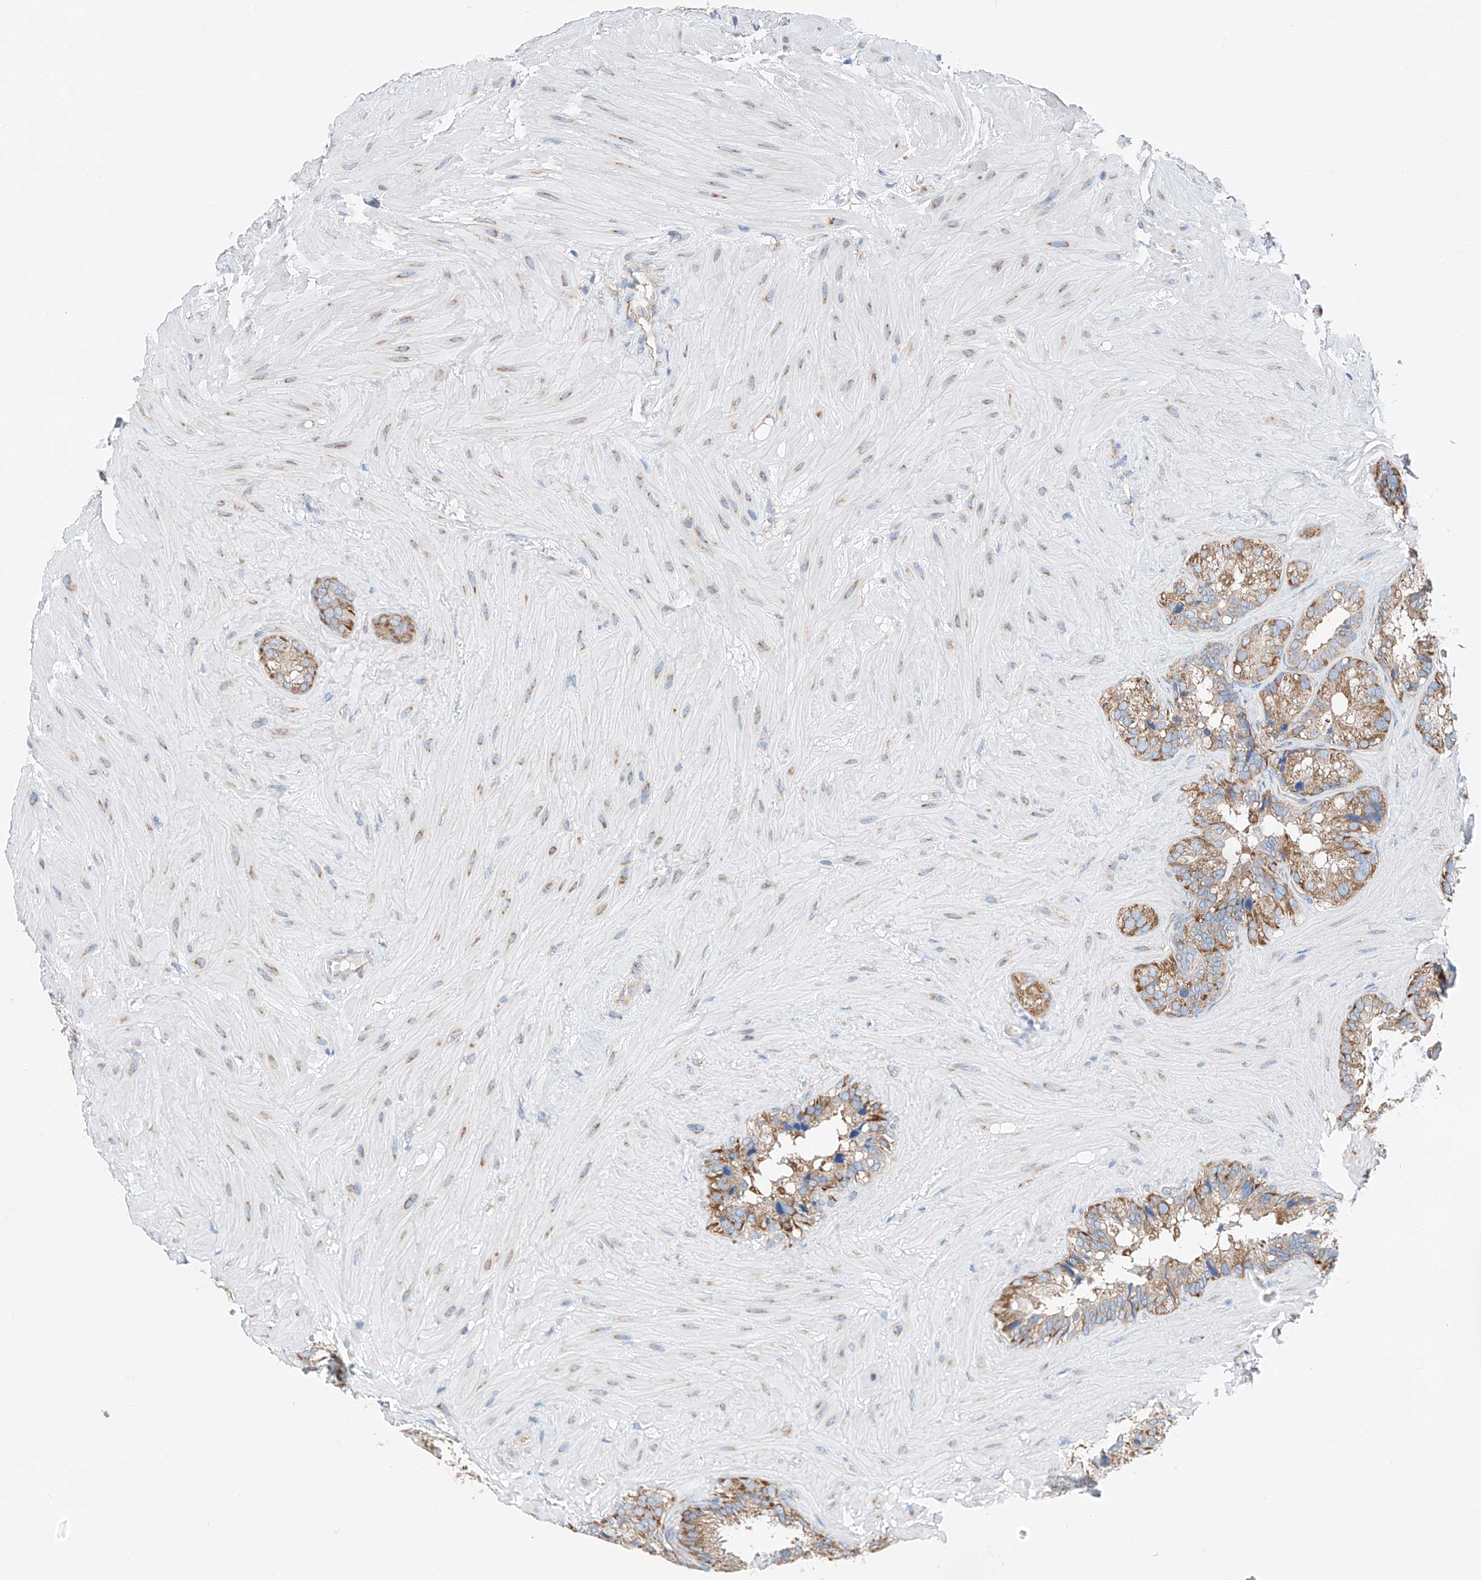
{"staining": {"intensity": "moderate", "quantity": ">75%", "location": "cytoplasmic/membranous"}, "tissue": "seminal vesicle", "cell_type": "Glandular cells", "image_type": "normal", "snomed": [{"axis": "morphology", "description": "Normal tissue, NOS"}, {"axis": "topography", "description": "Prostate"}, {"axis": "topography", "description": "Seminal veicle"}], "caption": "A medium amount of moderate cytoplasmic/membranous positivity is identified in approximately >75% of glandular cells in benign seminal vesicle. Nuclei are stained in blue.", "gene": "CRELD1", "patient": {"sex": "male", "age": 68}}